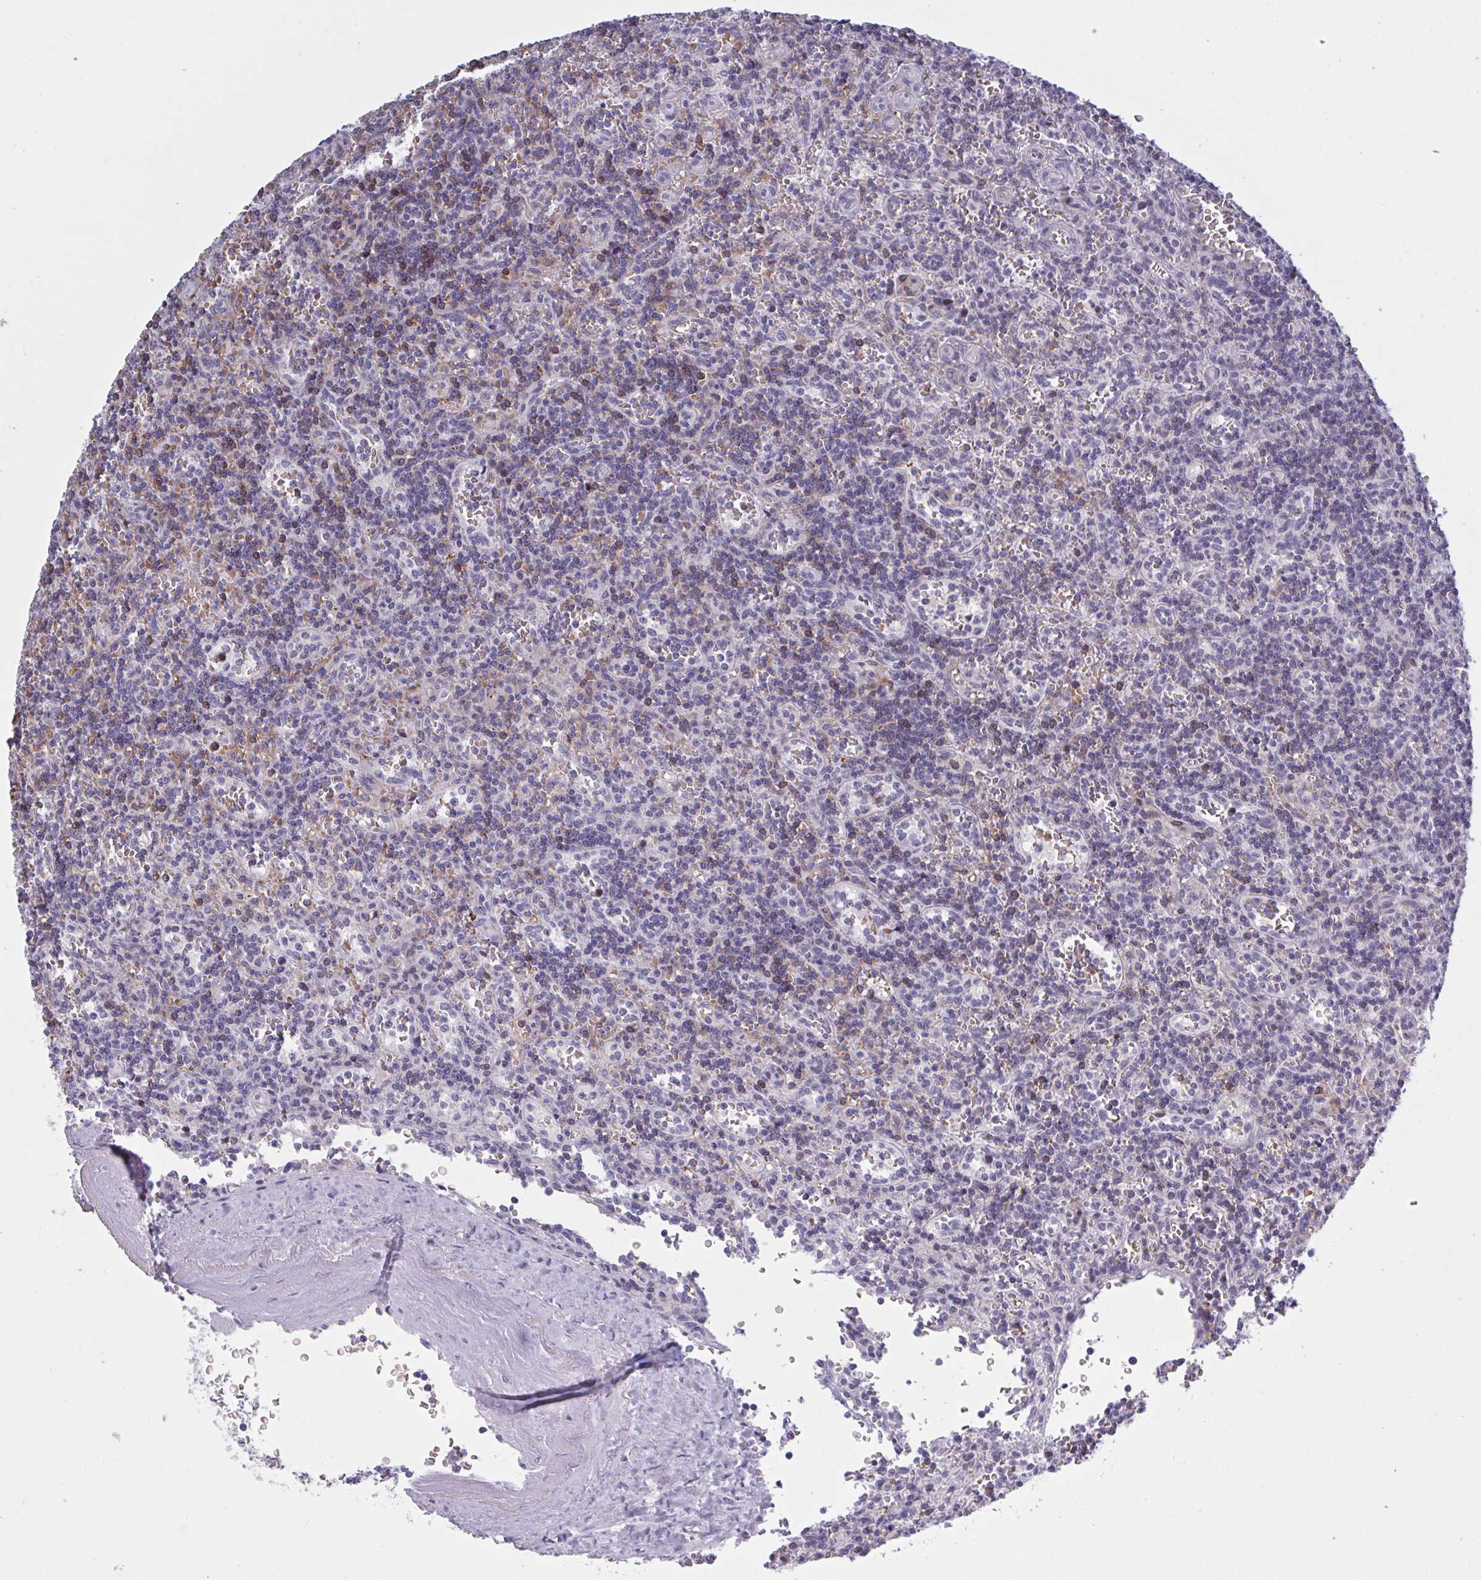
{"staining": {"intensity": "negative", "quantity": "none", "location": "none"}, "tissue": "lymphoma", "cell_type": "Tumor cells", "image_type": "cancer", "snomed": [{"axis": "morphology", "description": "Malignant lymphoma, non-Hodgkin's type, Low grade"}, {"axis": "topography", "description": "Spleen"}], "caption": "A photomicrograph of human lymphoma is negative for staining in tumor cells.", "gene": "HSD11B2", "patient": {"sex": "male", "age": 73}}